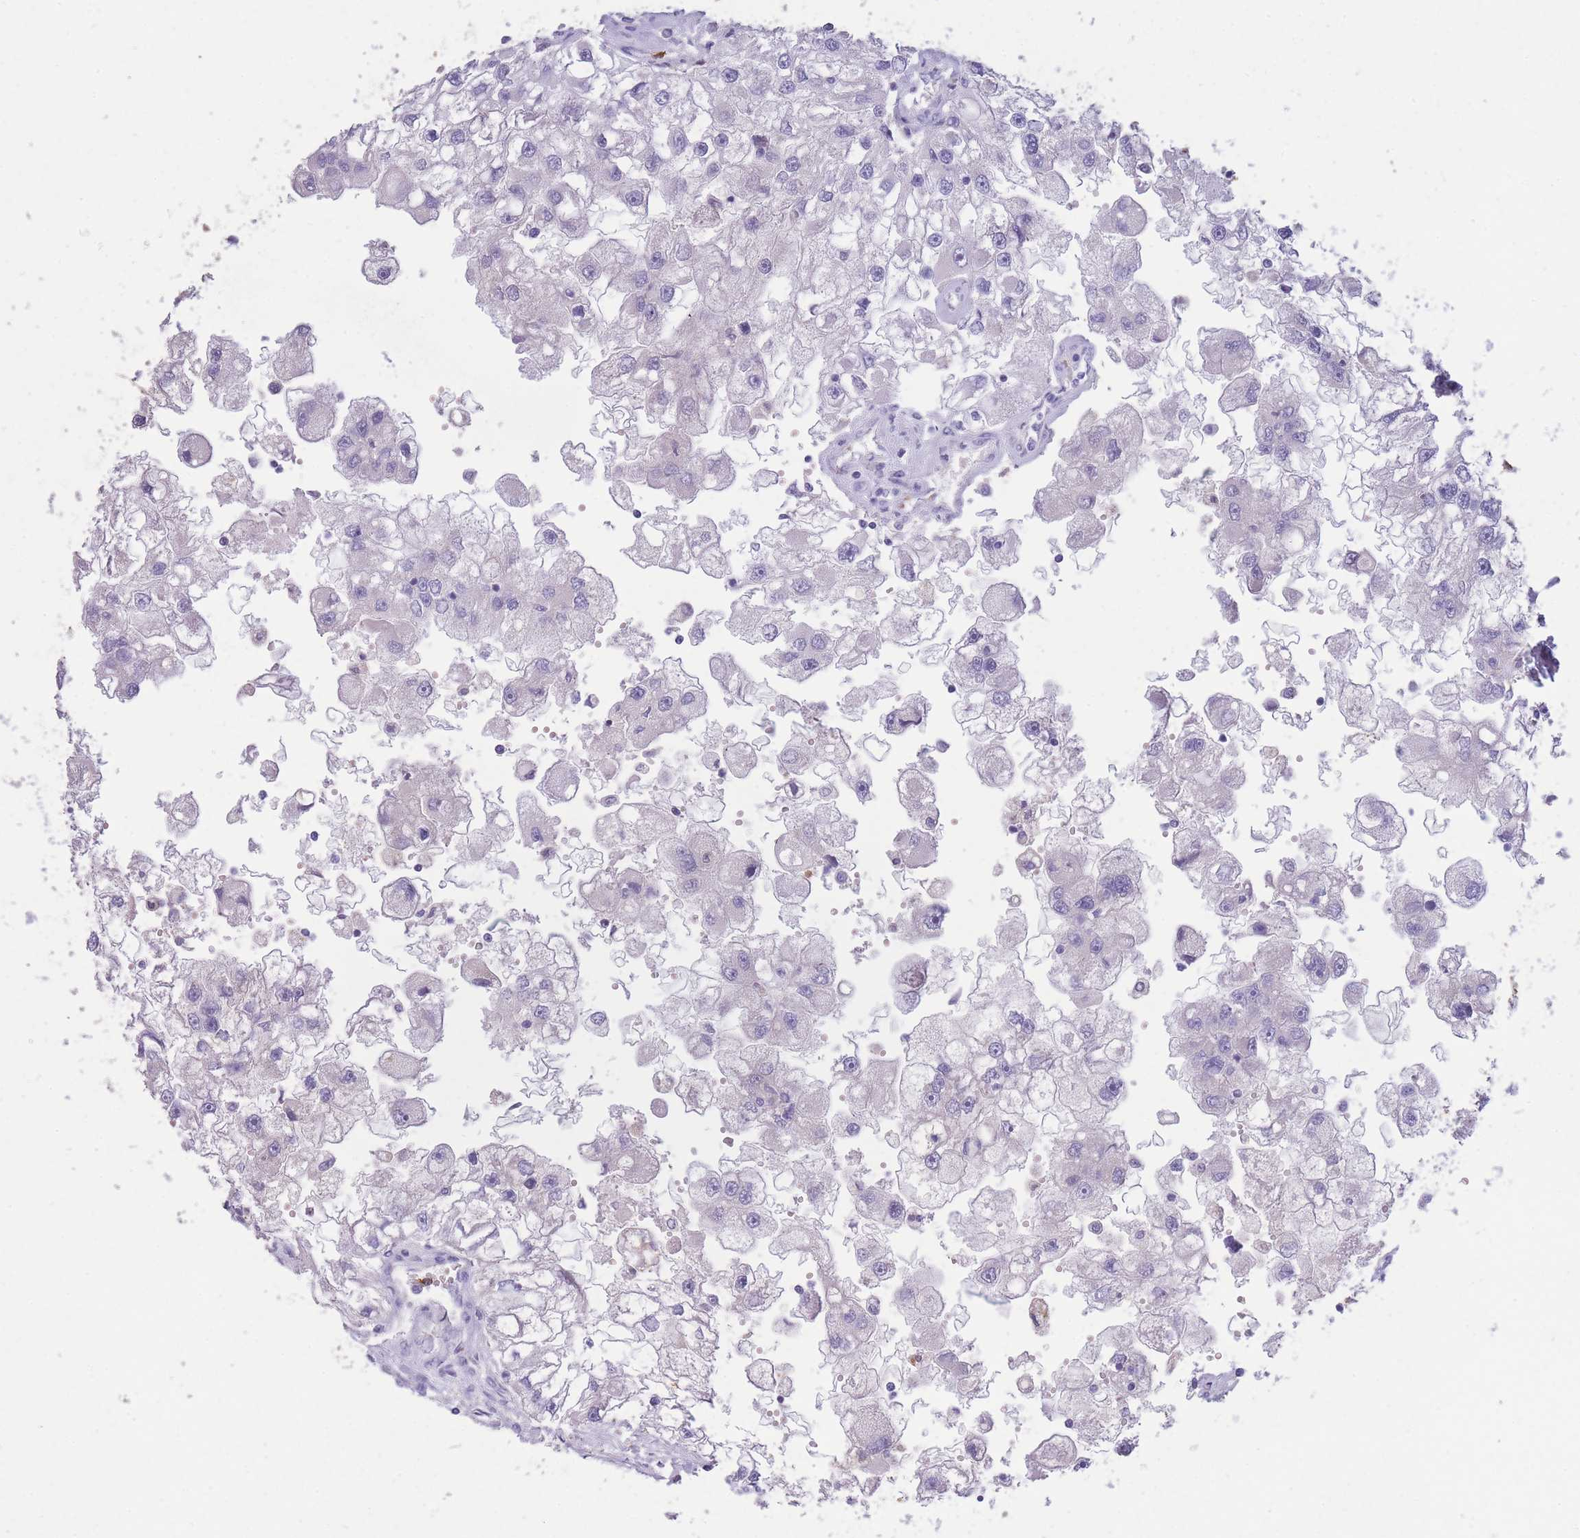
{"staining": {"intensity": "negative", "quantity": "none", "location": "none"}, "tissue": "renal cancer", "cell_type": "Tumor cells", "image_type": "cancer", "snomed": [{"axis": "morphology", "description": "Adenocarcinoma, NOS"}, {"axis": "topography", "description": "Kidney"}], "caption": "This is an immunohistochemistry photomicrograph of human renal cancer (adenocarcinoma). There is no positivity in tumor cells.", "gene": "CENPM", "patient": {"sex": "male", "age": 63}}